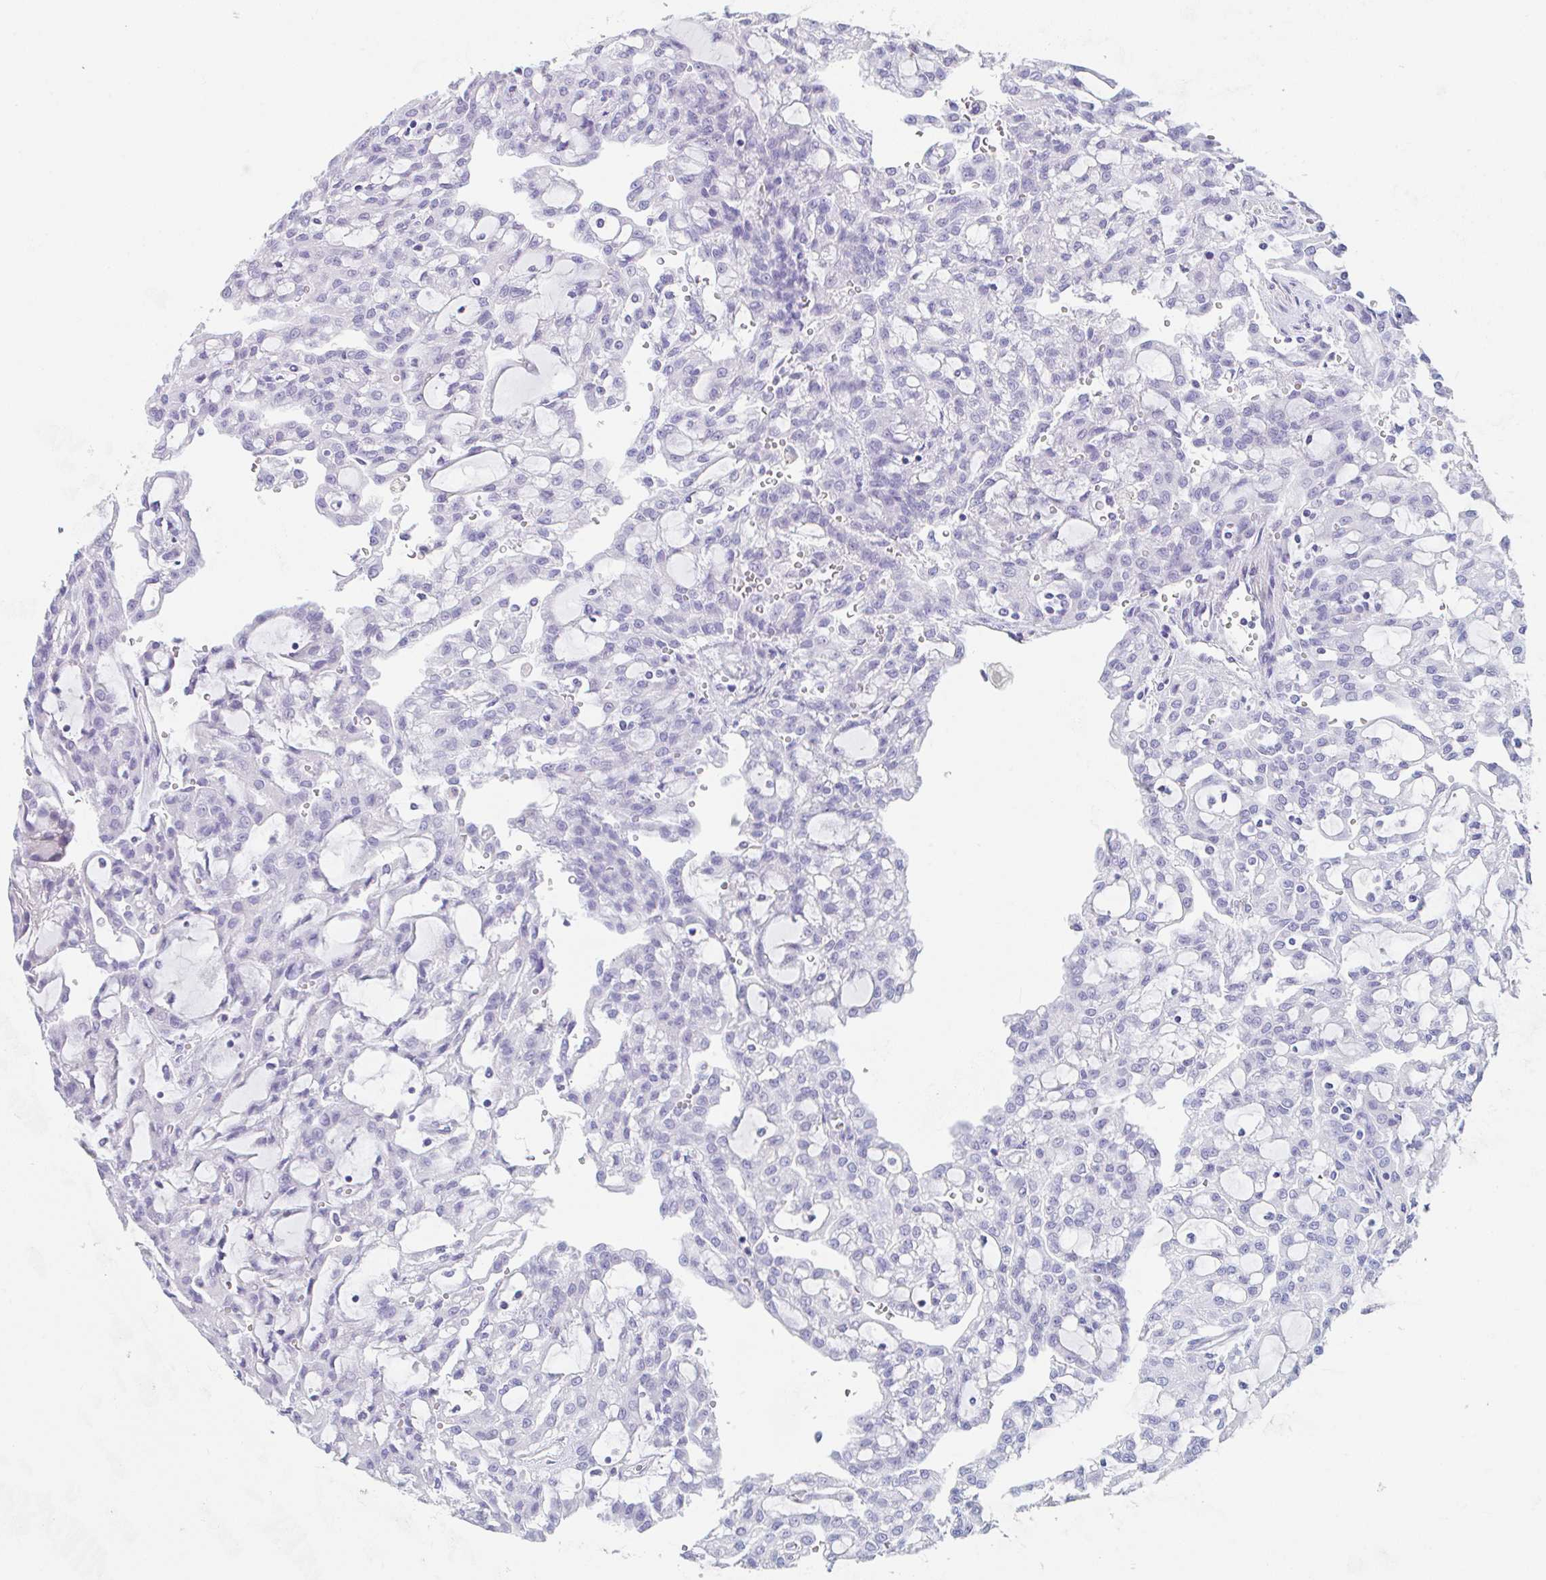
{"staining": {"intensity": "negative", "quantity": "none", "location": "none"}, "tissue": "renal cancer", "cell_type": "Tumor cells", "image_type": "cancer", "snomed": [{"axis": "morphology", "description": "Adenocarcinoma, NOS"}, {"axis": "topography", "description": "Kidney"}], "caption": "IHC image of neoplastic tissue: human renal cancer stained with DAB (3,3'-diaminobenzidine) shows no significant protein positivity in tumor cells.", "gene": "TAS2R41", "patient": {"sex": "male", "age": 63}}